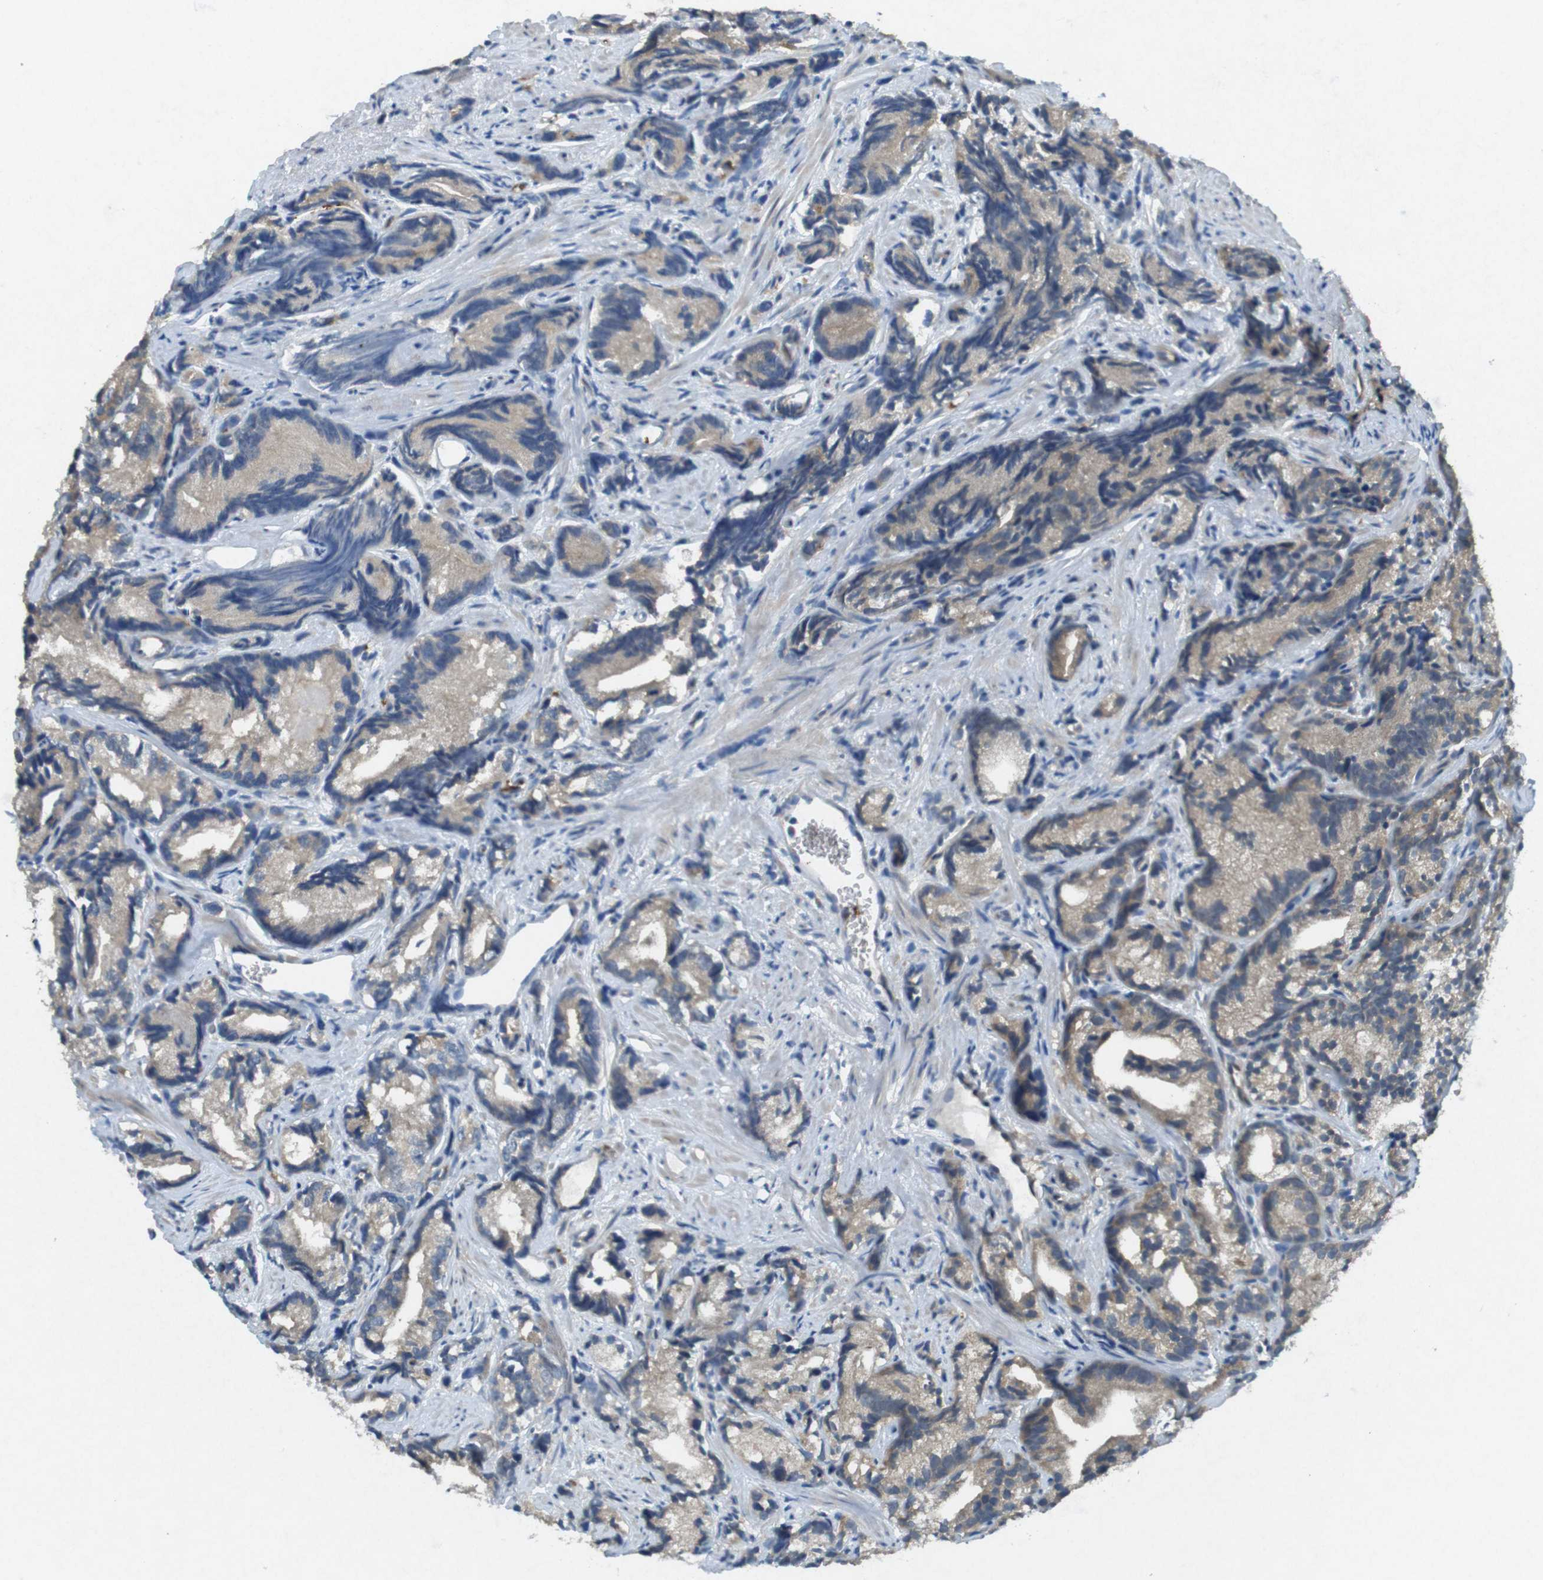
{"staining": {"intensity": "weak", "quantity": ">75%", "location": "cytoplasmic/membranous"}, "tissue": "prostate cancer", "cell_type": "Tumor cells", "image_type": "cancer", "snomed": [{"axis": "morphology", "description": "Adenocarcinoma, Low grade"}, {"axis": "topography", "description": "Prostate"}], "caption": "Protein staining of prostate cancer tissue exhibits weak cytoplasmic/membranous expression in approximately >75% of tumor cells.", "gene": "SUGT1", "patient": {"sex": "male", "age": 89}}